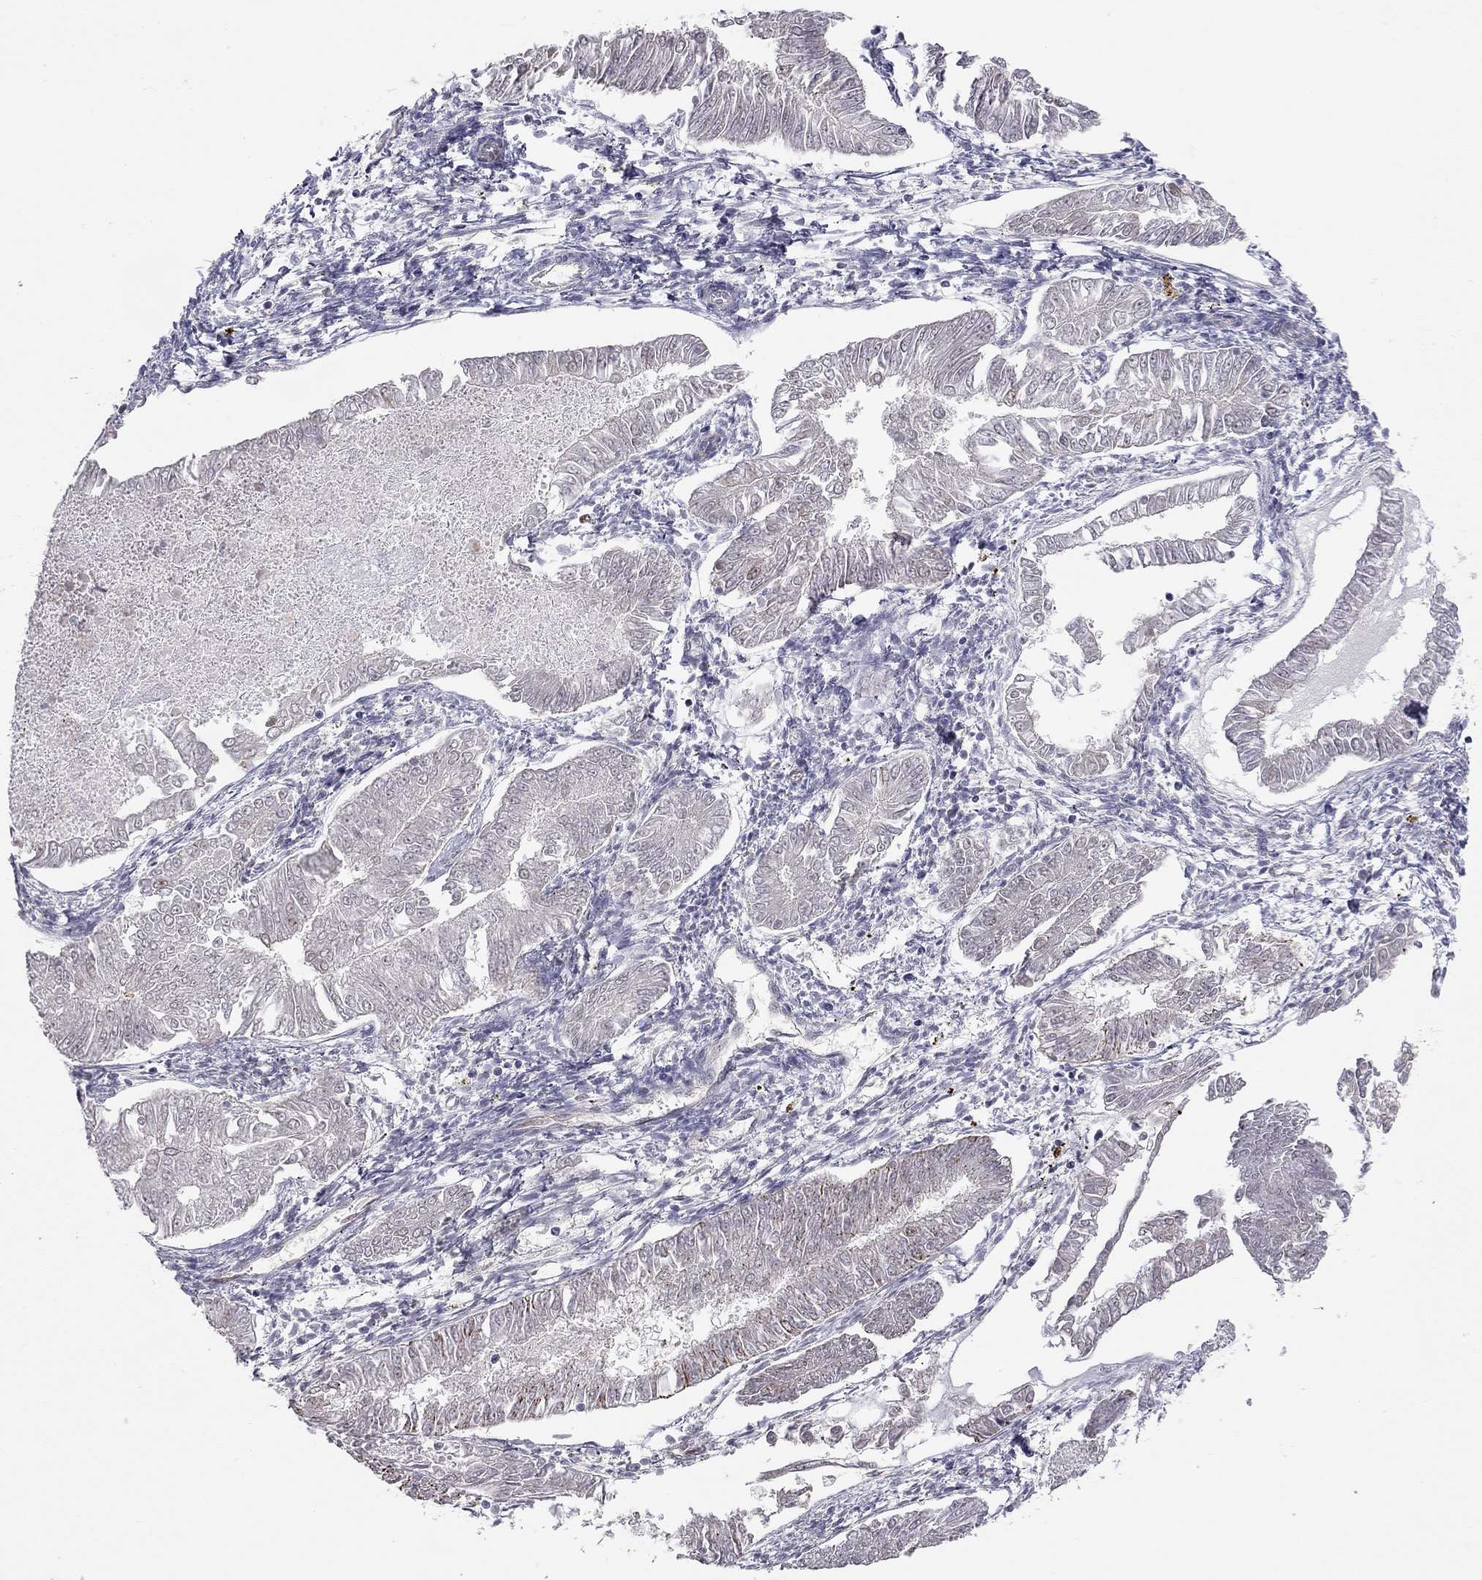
{"staining": {"intensity": "negative", "quantity": "none", "location": "none"}, "tissue": "endometrial cancer", "cell_type": "Tumor cells", "image_type": "cancer", "snomed": [{"axis": "morphology", "description": "Adenocarcinoma, NOS"}, {"axis": "topography", "description": "Endometrium"}], "caption": "Human adenocarcinoma (endometrial) stained for a protein using IHC demonstrates no staining in tumor cells.", "gene": "STXBP6", "patient": {"sex": "female", "age": 53}}